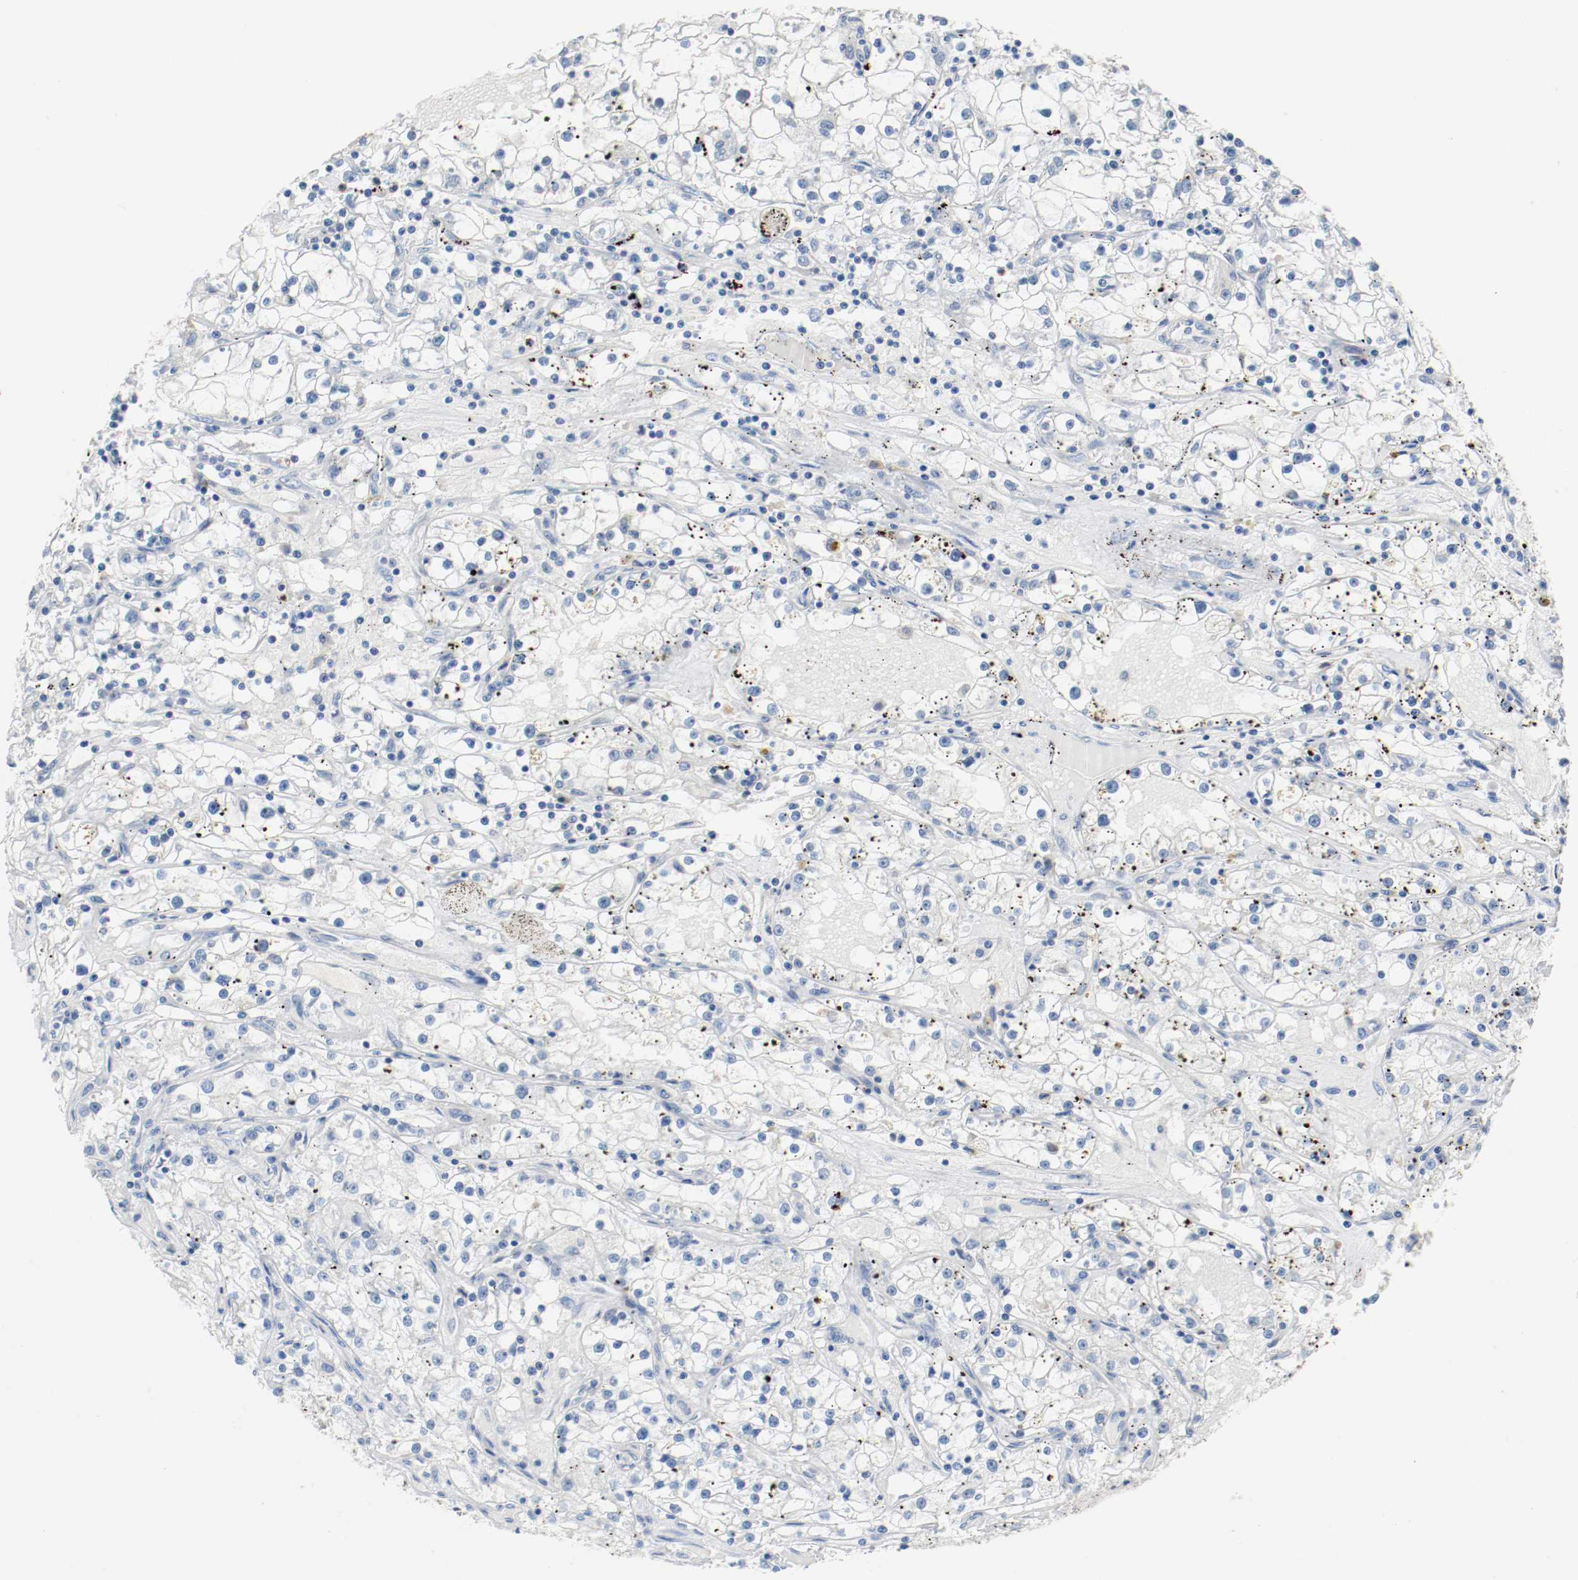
{"staining": {"intensity": "negative", "quantity": "none", "location": "none"}, "tissue": "renal cancer", "cell_type": "Tumor cells", "image_type": "cancer", "snomed": [{"axis": "morphology", "description": "Adenocarcinoma, NOS"}, {"axis": "topography", "description": "Kidney"}], "caption": "Immunohistochemistry of human renal adenocarcinoma displays no positivity in tumor cells. The staining is performed using DAB (3,3'-diaminobenzidine) brown chromogen with nuclei counter-stained in using hematoxylin.", "gene": "ASH1L", "patient": {"sex": "male", "age": 56}}